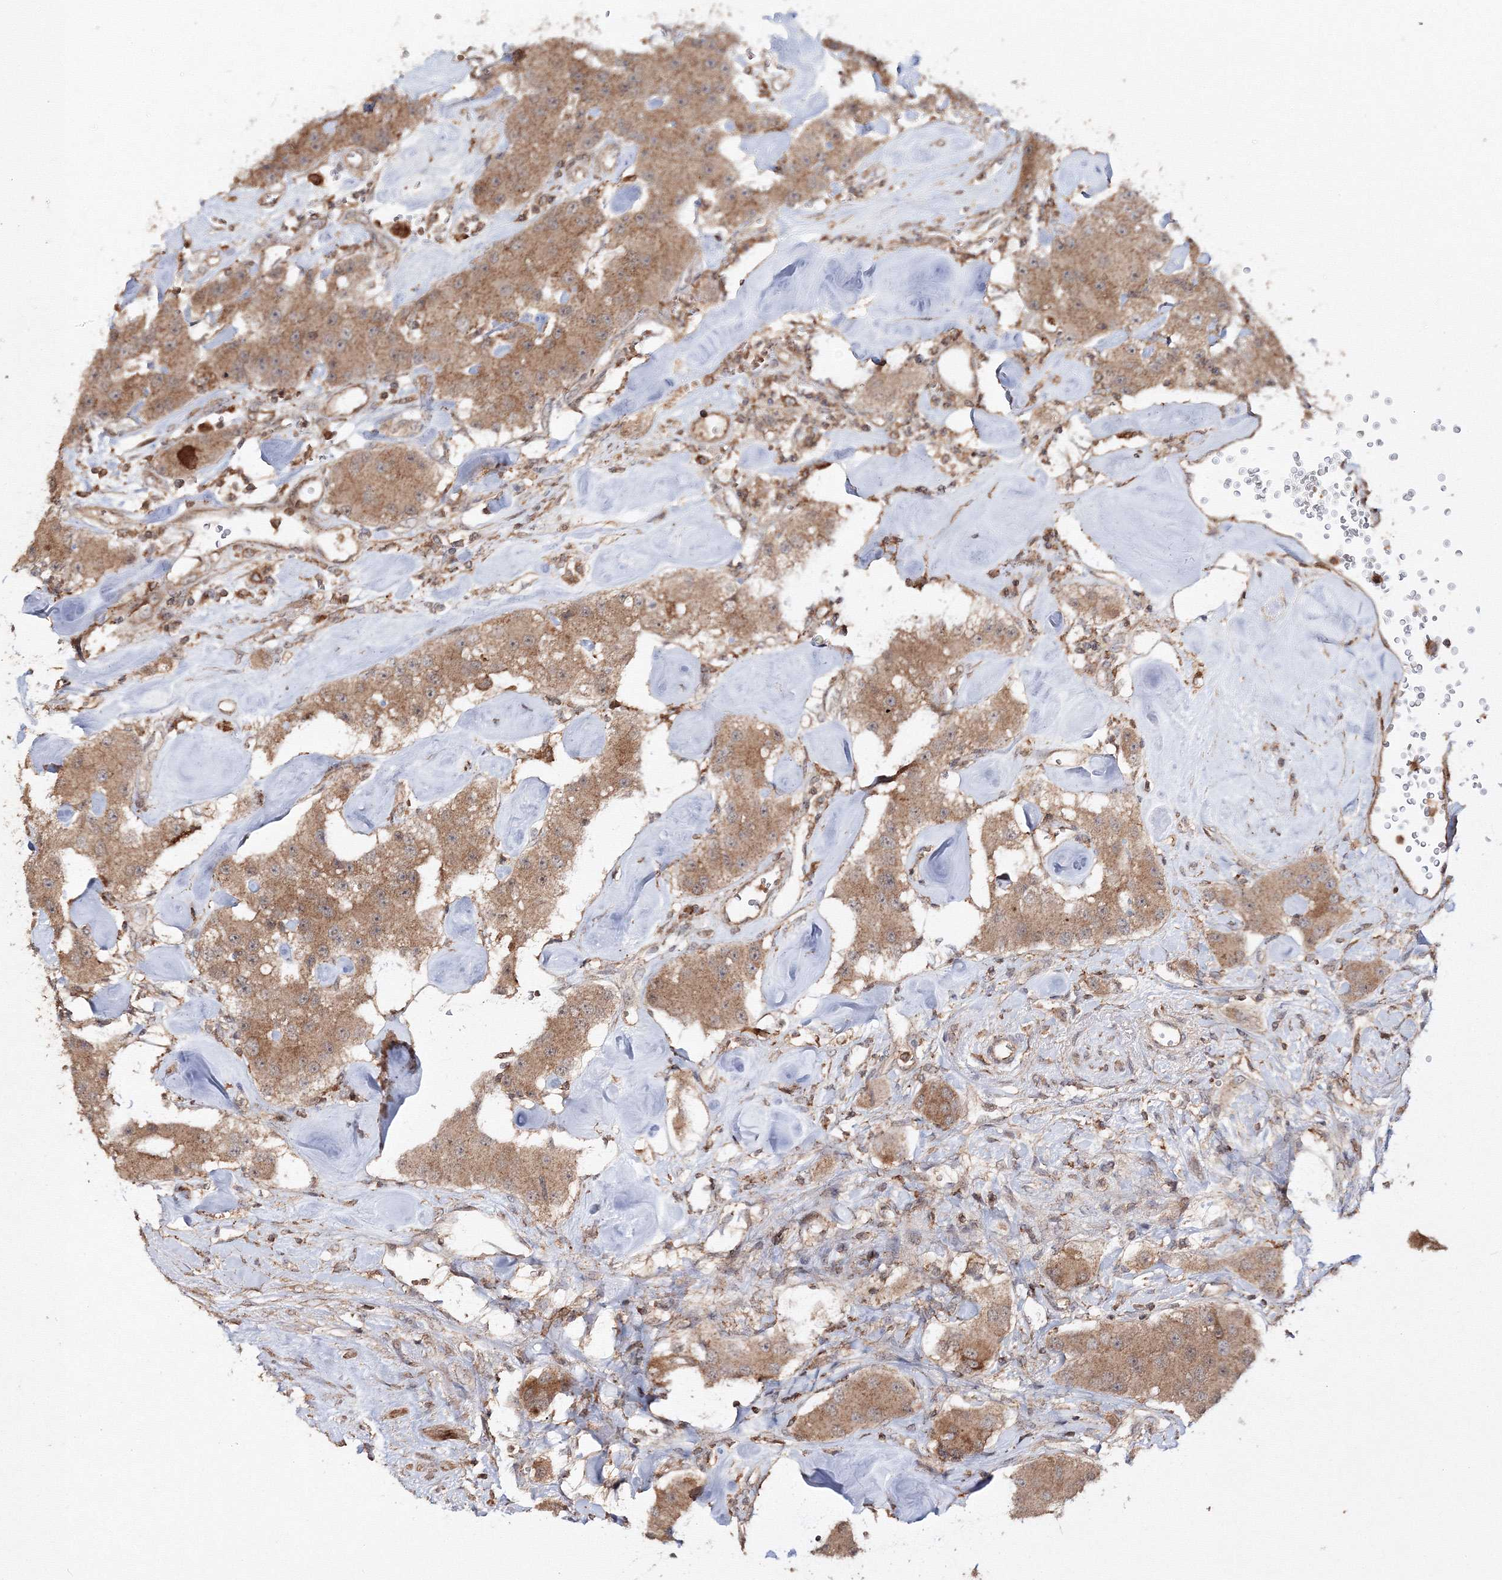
{"staining": {"intensity": "moderate", "quantity": ">75%", "location": "cytoplasmic/membranous"}, "tissue": "carcinoid", "cell_type": "Tumor cells", "image_type": "cancer", "snomed": [{"axis": "morphology", "description": "Carcinoid, malignant, NOS"}, {"axis": "topography", "description": "Pancreas"}], "caption": "This is an image of immunohistochemistry (IHC) staining of carcinoid (malignant), which shows moderate staining in the cytoplasmic/membranous of tumor cells.", "gene": "DDO", "patient": {"sex": "male", "age": 41}}